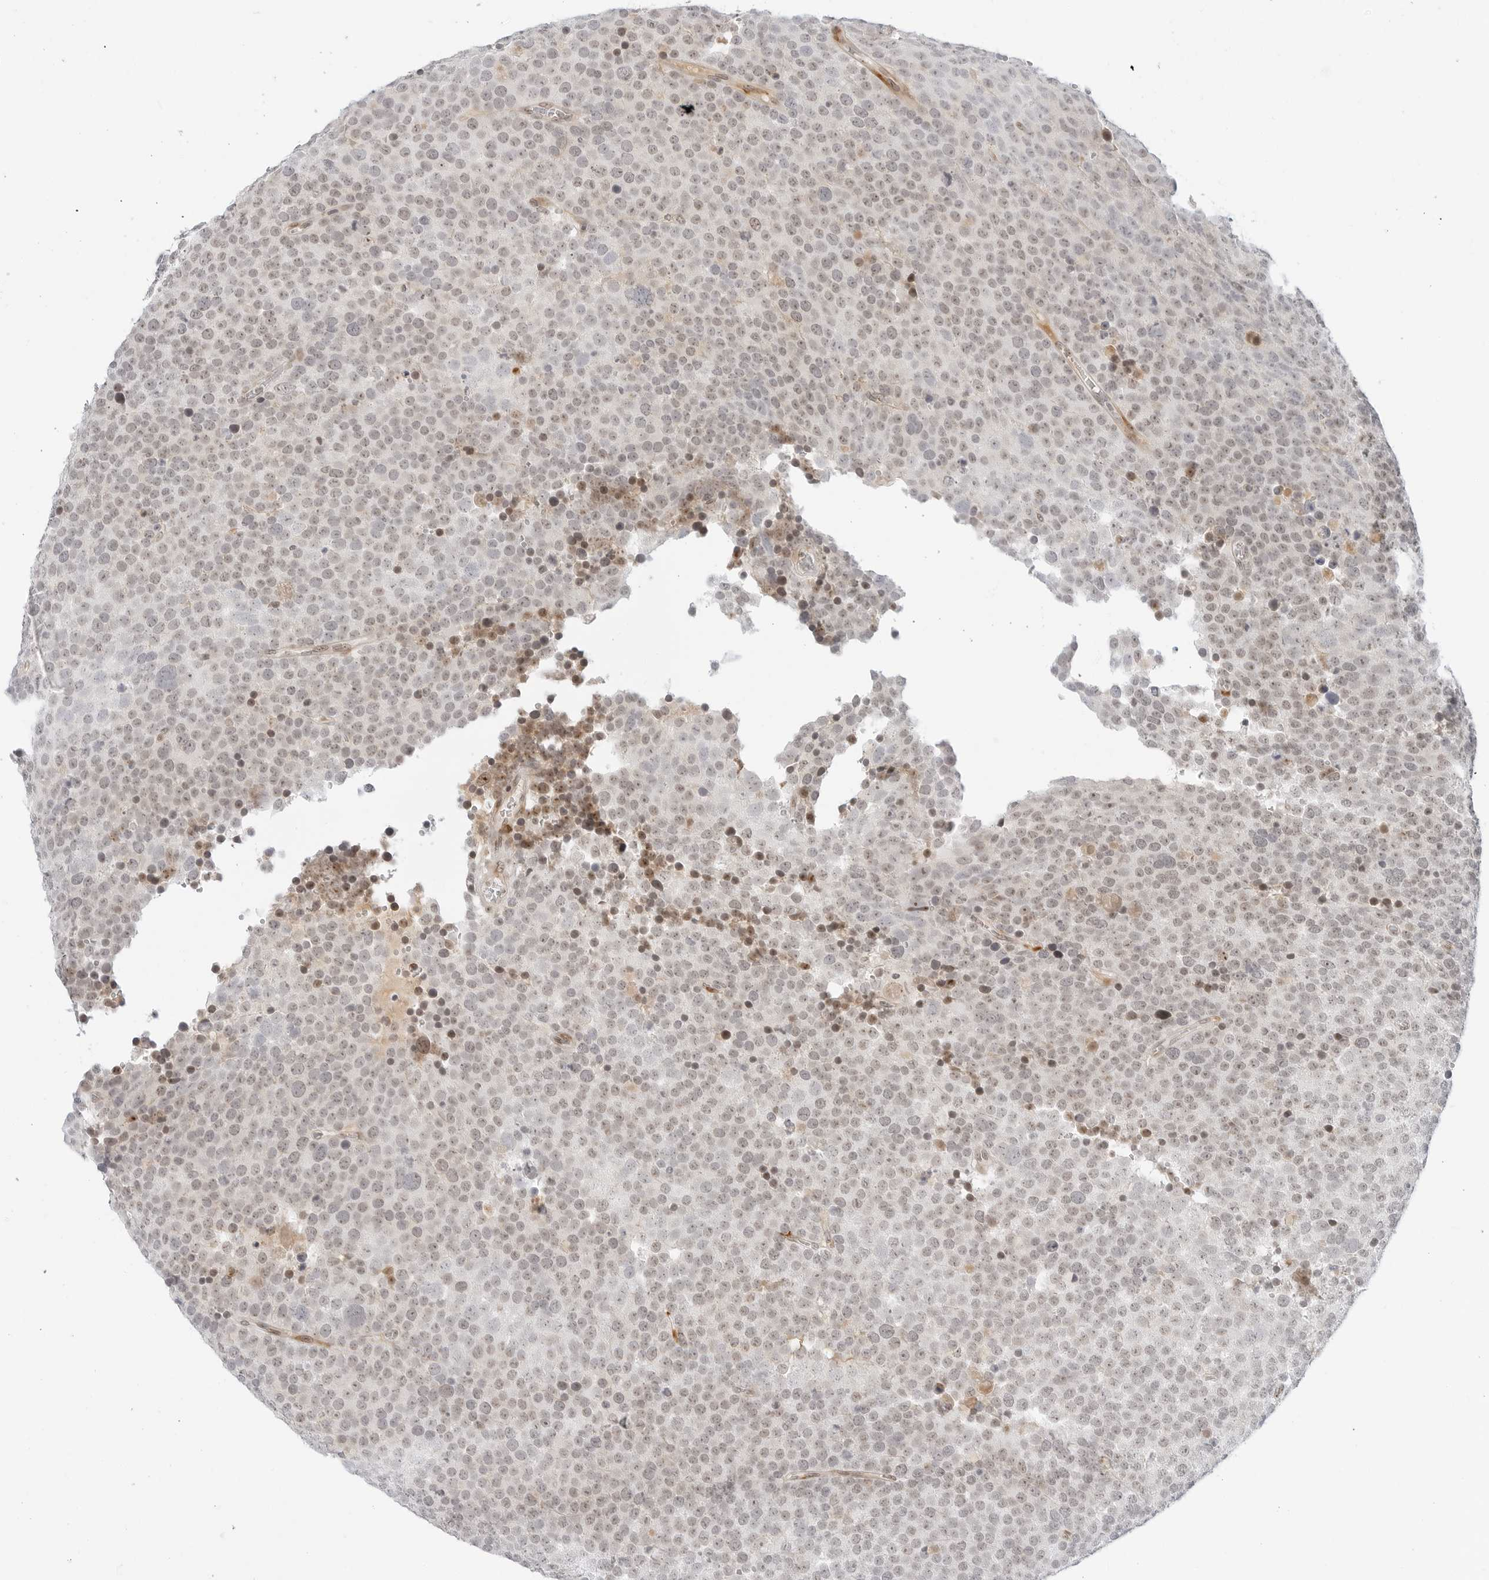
{"staining": {"intensity": "weak", "quantity": "25%-75%", "location": "nuclear"}, "tissue": "testis cancer", "cell_type": "Tumor cells", "image_type": "cancer", "snomed": [{"axis": "morphology", "description": "Seminoma, NOS"}, {"axis": "topography", "description": "Testis"}], "caption": "Immunohistochemical staining of seminoma (testis) reveals low levels of weak nuclear protein positivity in about 25%-75% of tumor cells.", "gene": "HIPK3", "patient": {"sex": "male", "age": 71}}